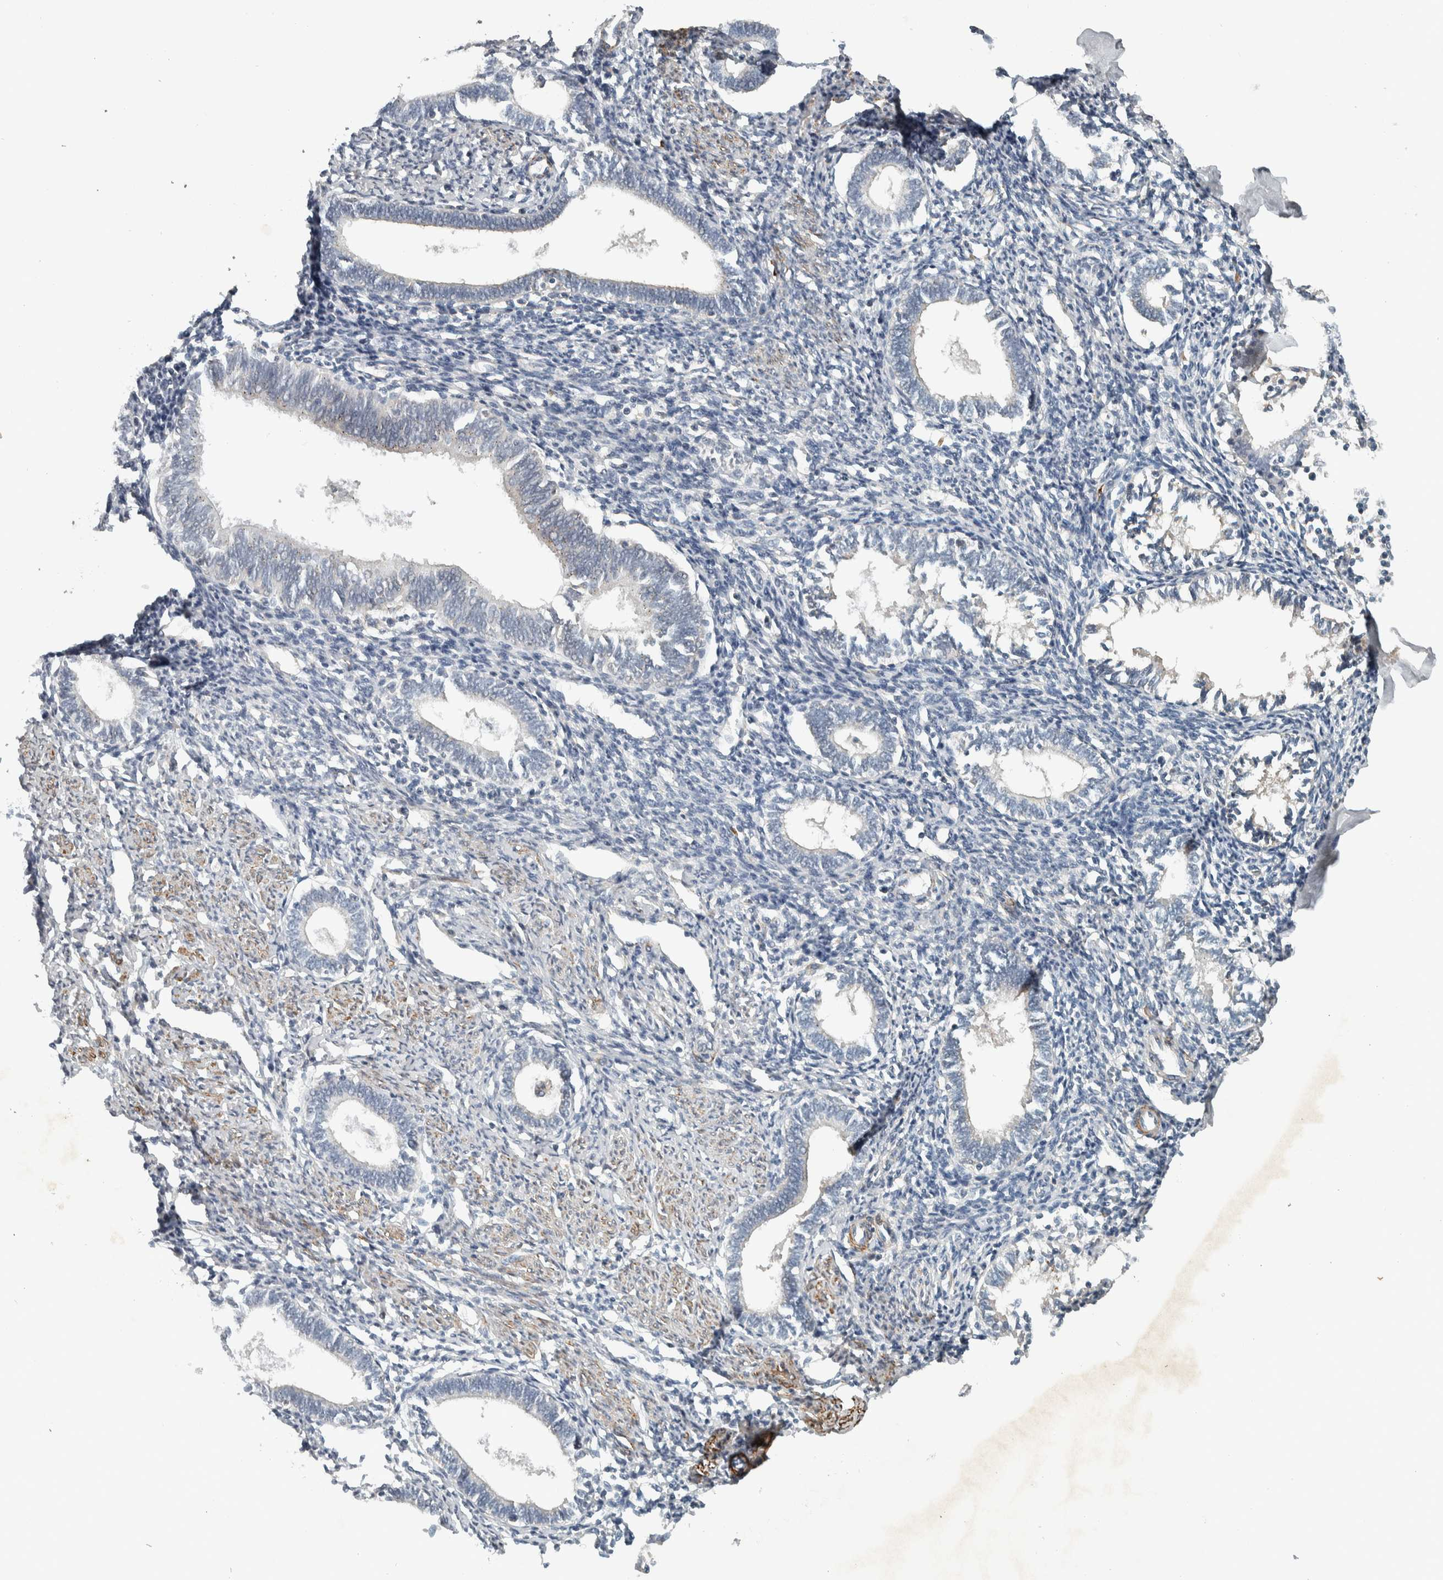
{"staining": {"intensity": "negative", "quantity": "none", "location": "none"}, "tissue": "endometrium", "cell_type": "Cells in endometrial stroma", "image_type": "normal", "snomed": [{"axis": "morphology", "description": "Normal tissue, NOS"}, {"axis": "topography", "description": "Endometrium"}], "caption": "High magnification brightfield microscopy of benign endometrium stained with DAB (3,3'-diaminobenzidine) (brown) and counterstained with hematoxylin (blue): cells in endometrial stroma show no significant expression.", "gene": "LBHD1", "patient": {"sex": "female", "age": 41}}